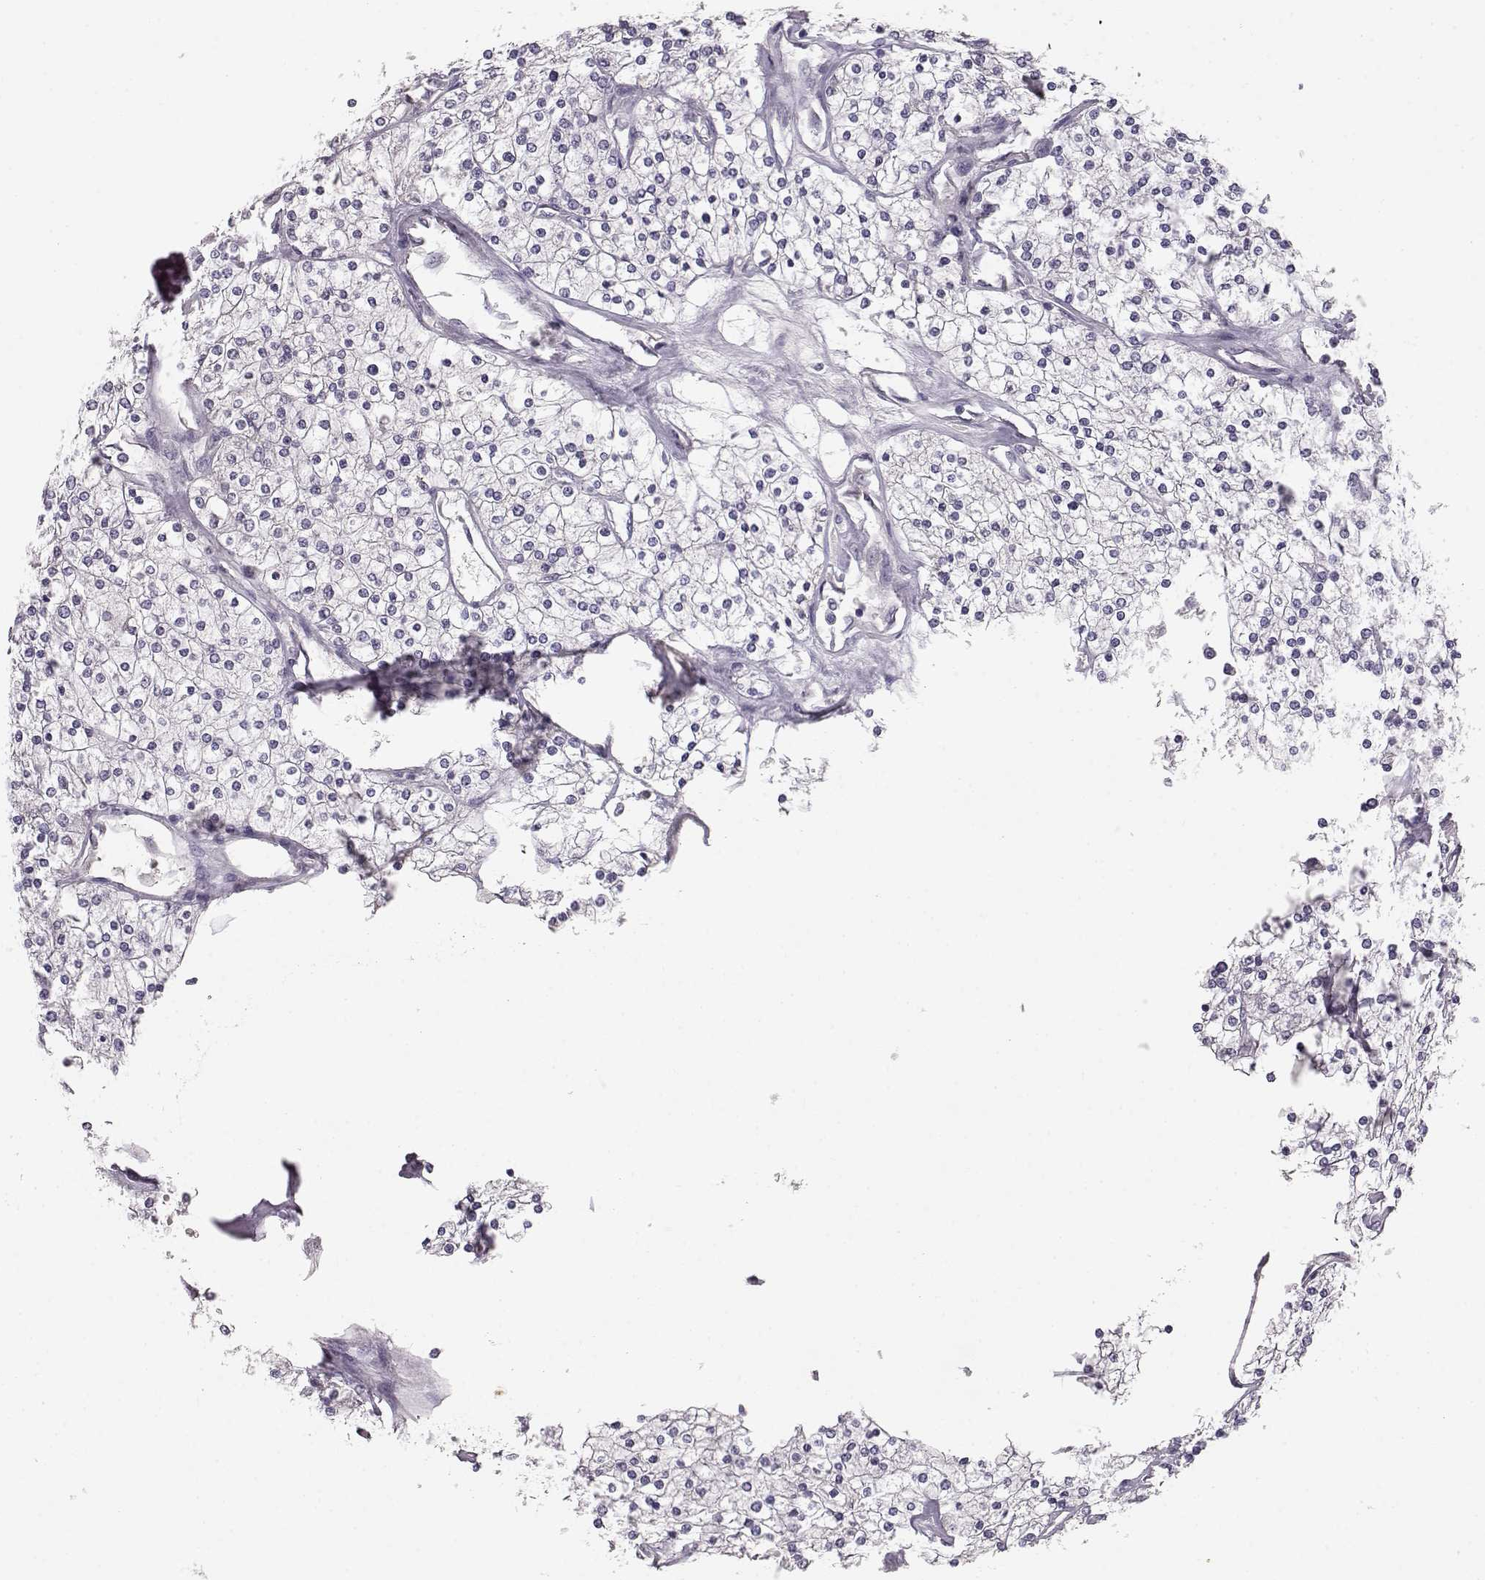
{"staining": {"intensity": "negative", "quantity": "none", "location": "none"}, "tissue": "renal cancer", "cell_type": "Tumor cells", "image_type": "cancer", "snomed": [{"axis": "morphology", "description": "Adenocarcinoma, NOS"}, {"axis": "topography", "description": "Kidney"}], "caption": "There is no significant expression in tumor cells of adenocarcinoma (renal).", "gene": "BFSP2", "patient": {"sex": "male", "age": 80}}